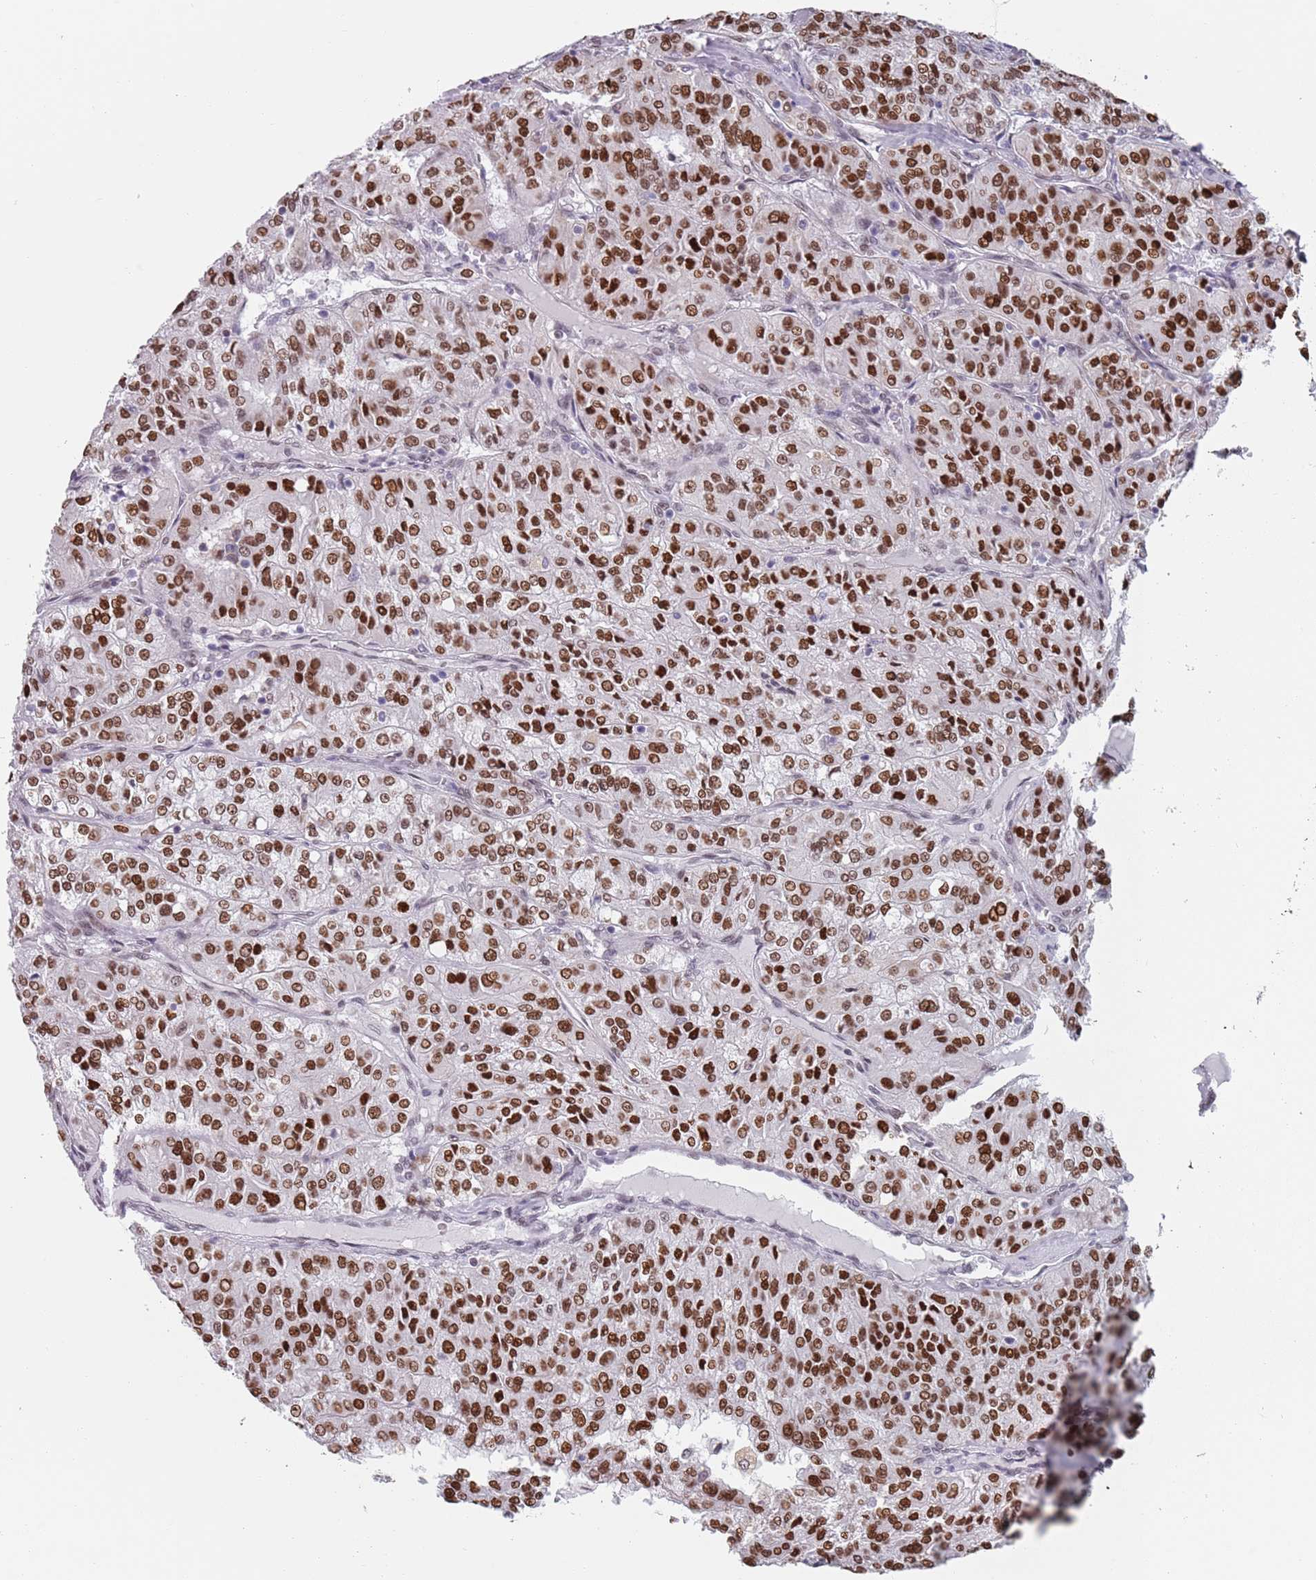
{"staining": {"intensity": "moderate", "quantity": ">75%", "location": "nuclear"}, "tissue": "renal cancer", "cell_type": "Tumor cells", "image_type": "cancer", "snomed": [{"axis": "morphology", "description": "Adenocarcinoma, NOS"}, {"axis": "topography", "description": "Kidney"}], "caption": "Protein analysis of adenocarcinoma (renal) tissue displays moderate nuclear positivity in approximately >75% of tumor cells.", "gene": "MFSD12", "patient": {"sex": "female", "age": 63}}